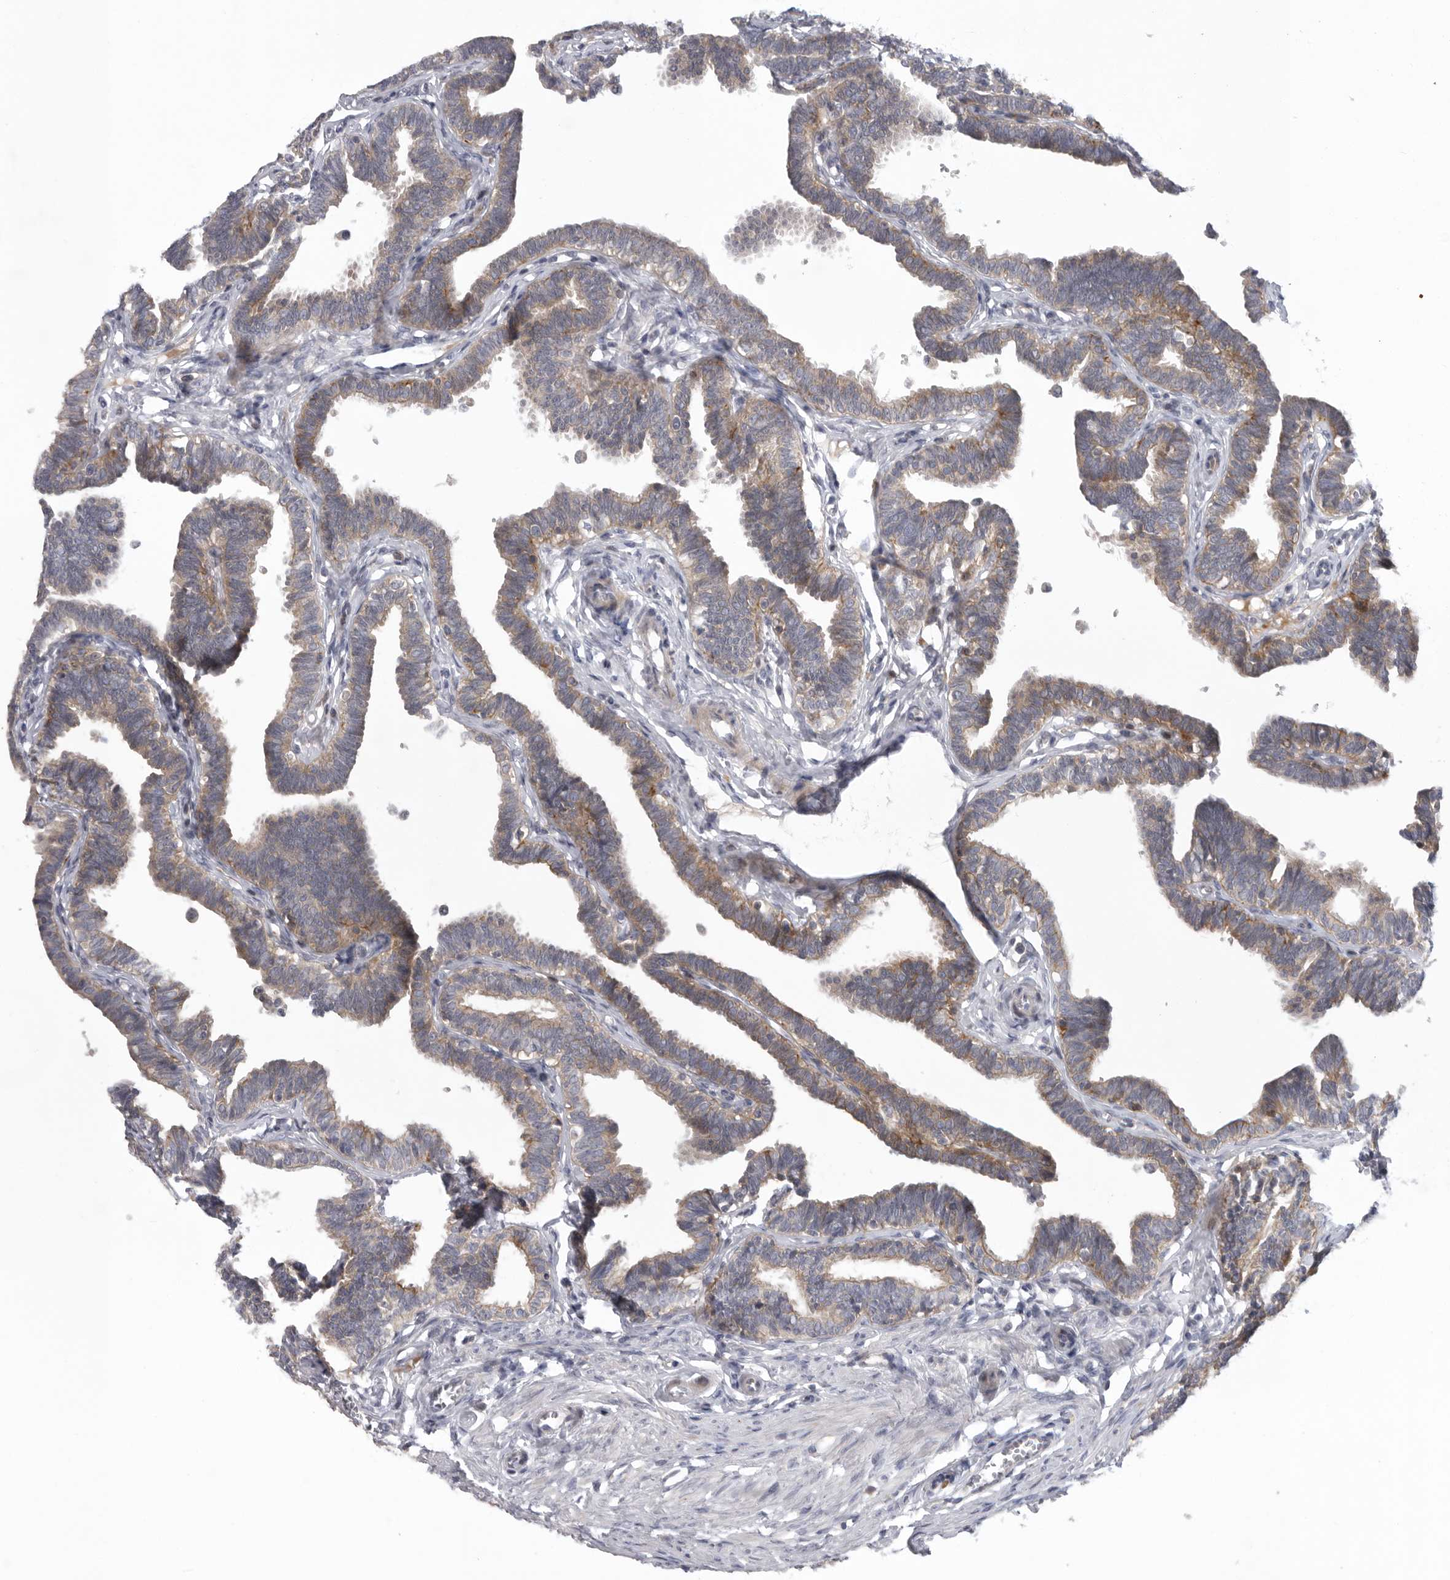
{"staining": {"intensity": "moderate", "quantity": ">75%", "location": "cytoplasmic/membranous"}, "tissue": "fallopian tube", "cell_type": "Glandular cells", "image_type": "normal", "snomed": [{"axis": "morphology", "description": "Normal tissue, NOS"}, {"axis": "topography", "description": "Fallopian tube"}, {"axis": "topography", "description": "Ovary"}], "caption": "Glandular cells show moderate cytoplasmic/membranous staining in about >75% of cells in unremarkable fallopian tube.", "gene": "USP24", "patient": {"sex": "female", "age": 23}}